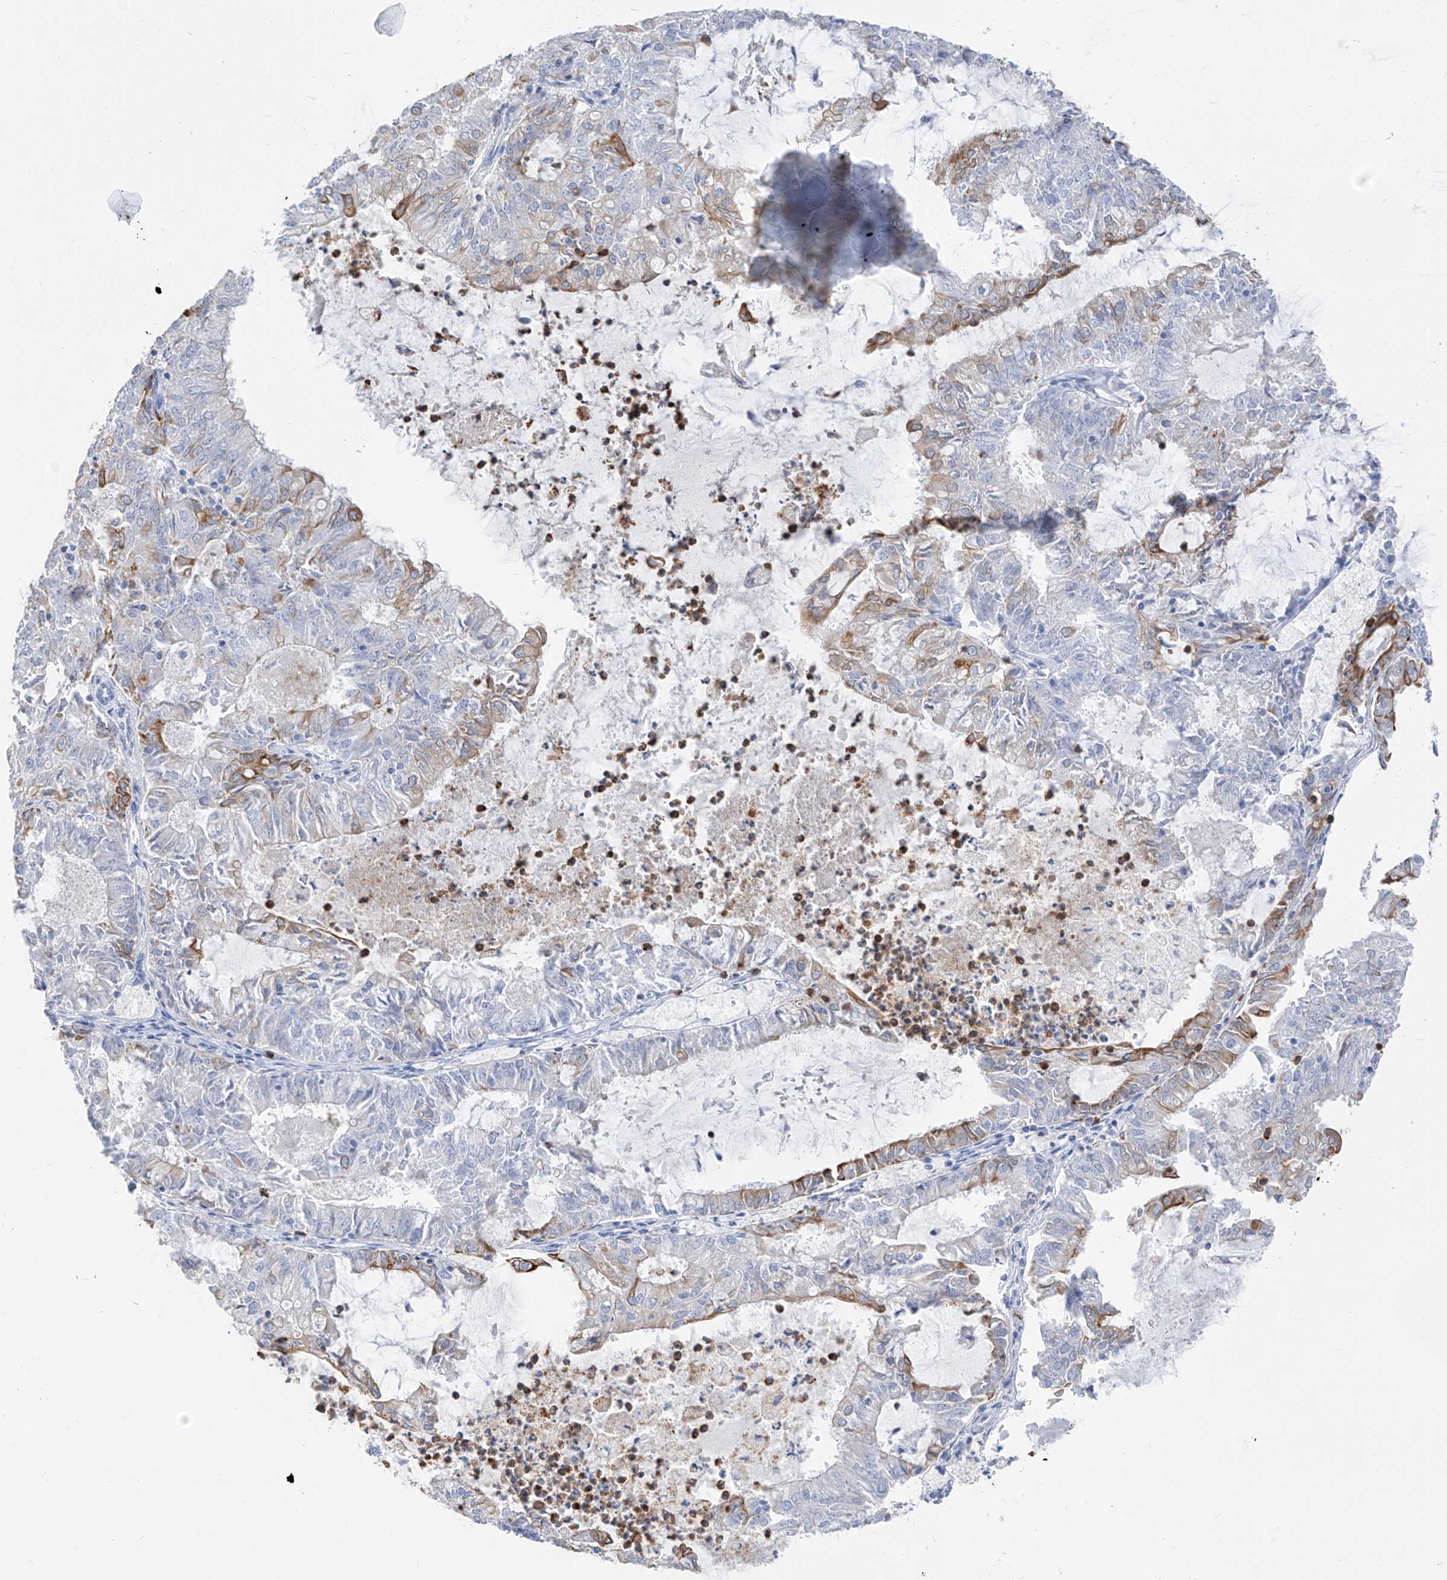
{"staining": {"intensity": "moderate", "quantity": "<25%", "location": "cytoplasmic/membranous"}, "tissue": "endometrial cancer", "cell_type": "Tumor cells", "image_type": "cancer", "snomed": [{"axis": "morphology", "description": "Adenocarcinoma, NOS"}, {"axis": "topography", "description": "Endometrium"}], "caption": "Immunohistochemistry of endometrial cancer reveals low levels of moderate cytoplasmic/membranous positivity in about <25% of tumor cells.", "gene": "PAFAH1B3", "patient": {"sex": "female", "age": 57}}